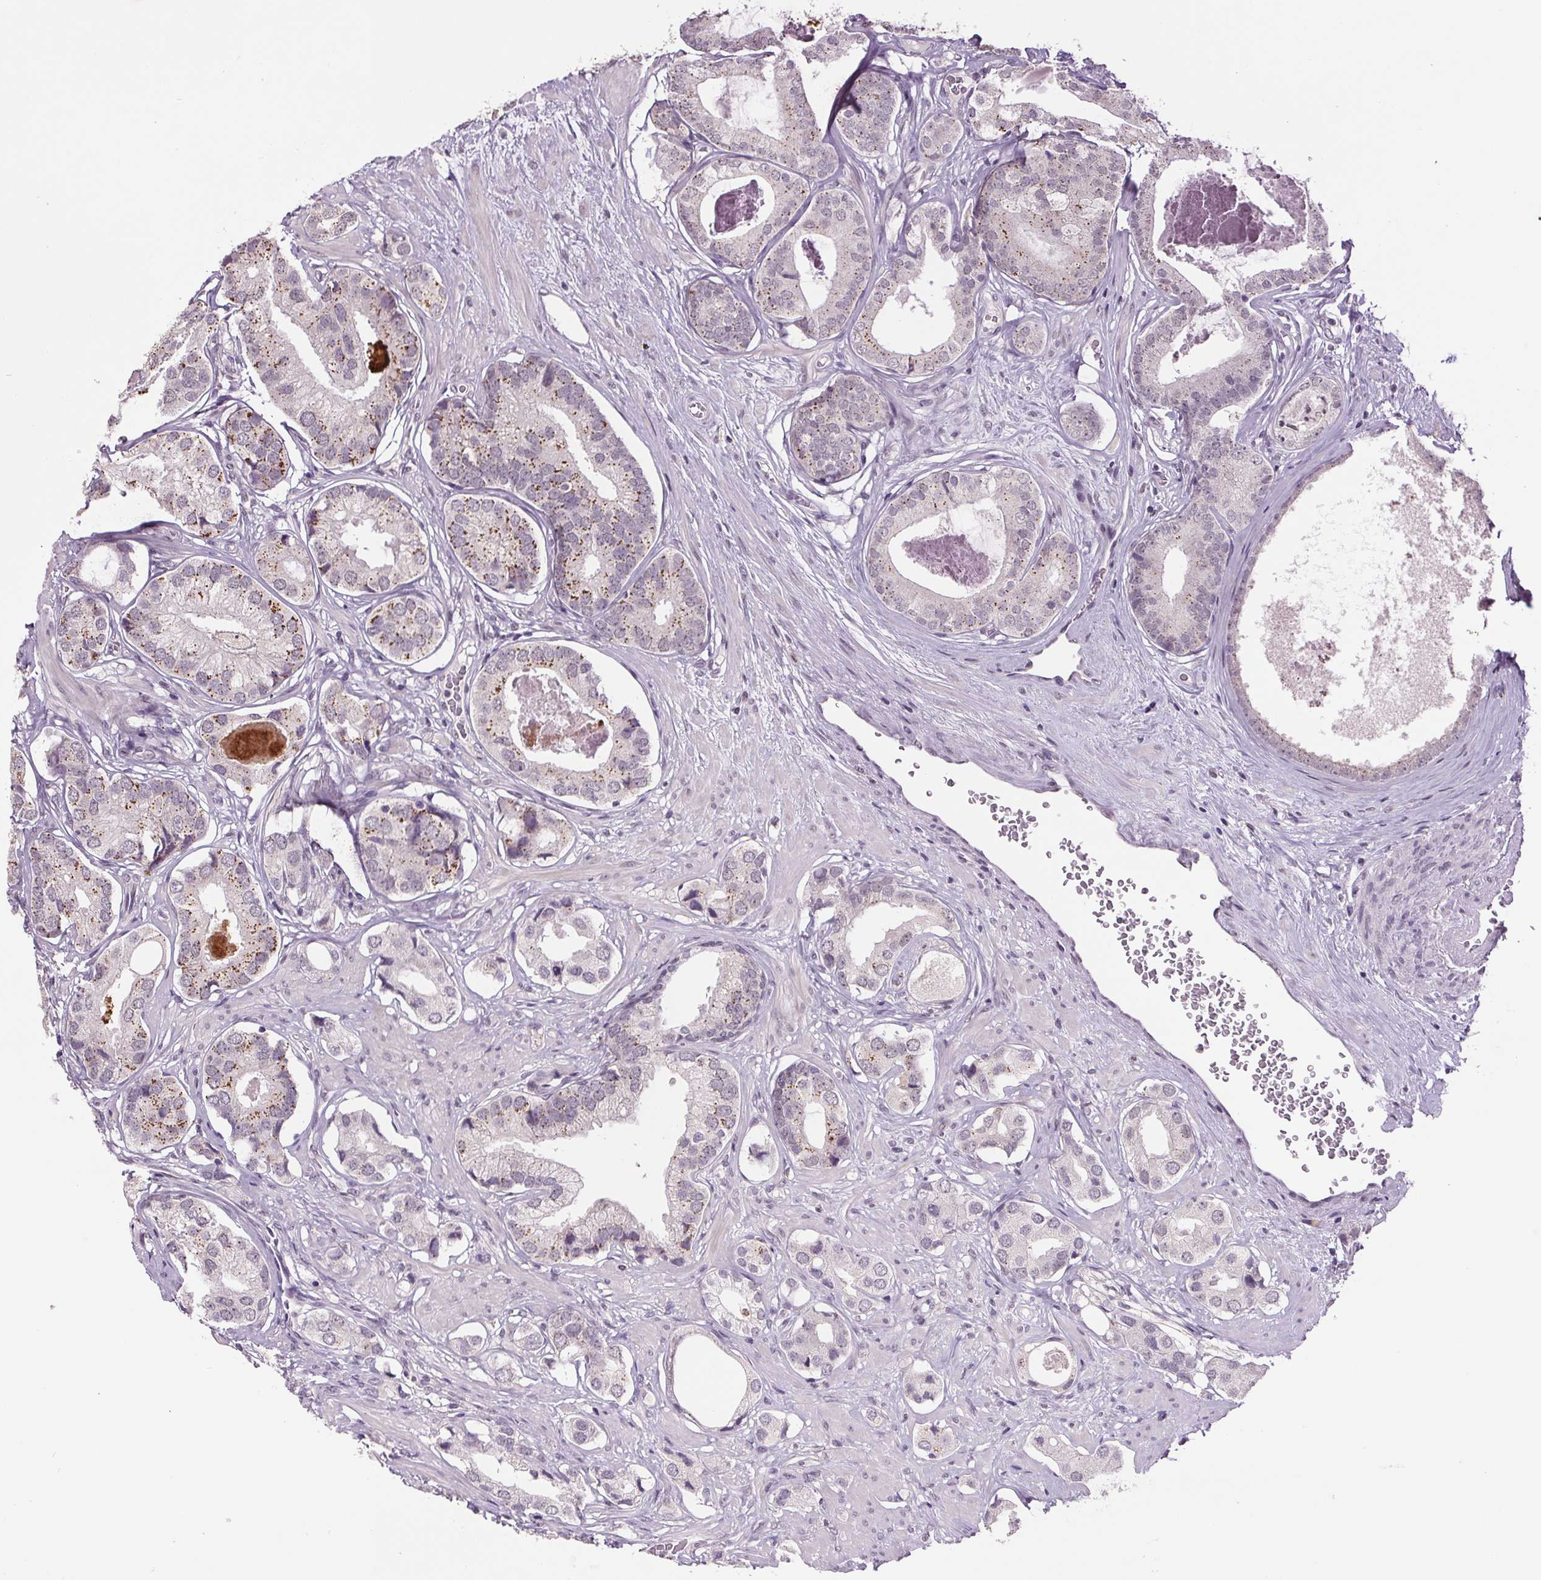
{"staining": {"intensity": "moderate", "quantity": "<25%", "location": "cytoplasmic/membranous"}, "tissue": "prostate cancer", "cell_type": "Tumor cells", "image_type": "cancer", "snomed": [{"axis": "morphology", "description": "Adenocarcinoma, Low grade"}, {"axis": "topography", "description": "Prostate"}], "caption": "An immunohistochemistry micrograph of neoplastic tissue is shown. Protein staining in brown shows moderate cytoplasmic/membranous positivity in prostate cancer (low-grade adenocarcinoma) within tumor cells.", "gene": "CENPF", "patient": {"sex": "male", "age": 61}}